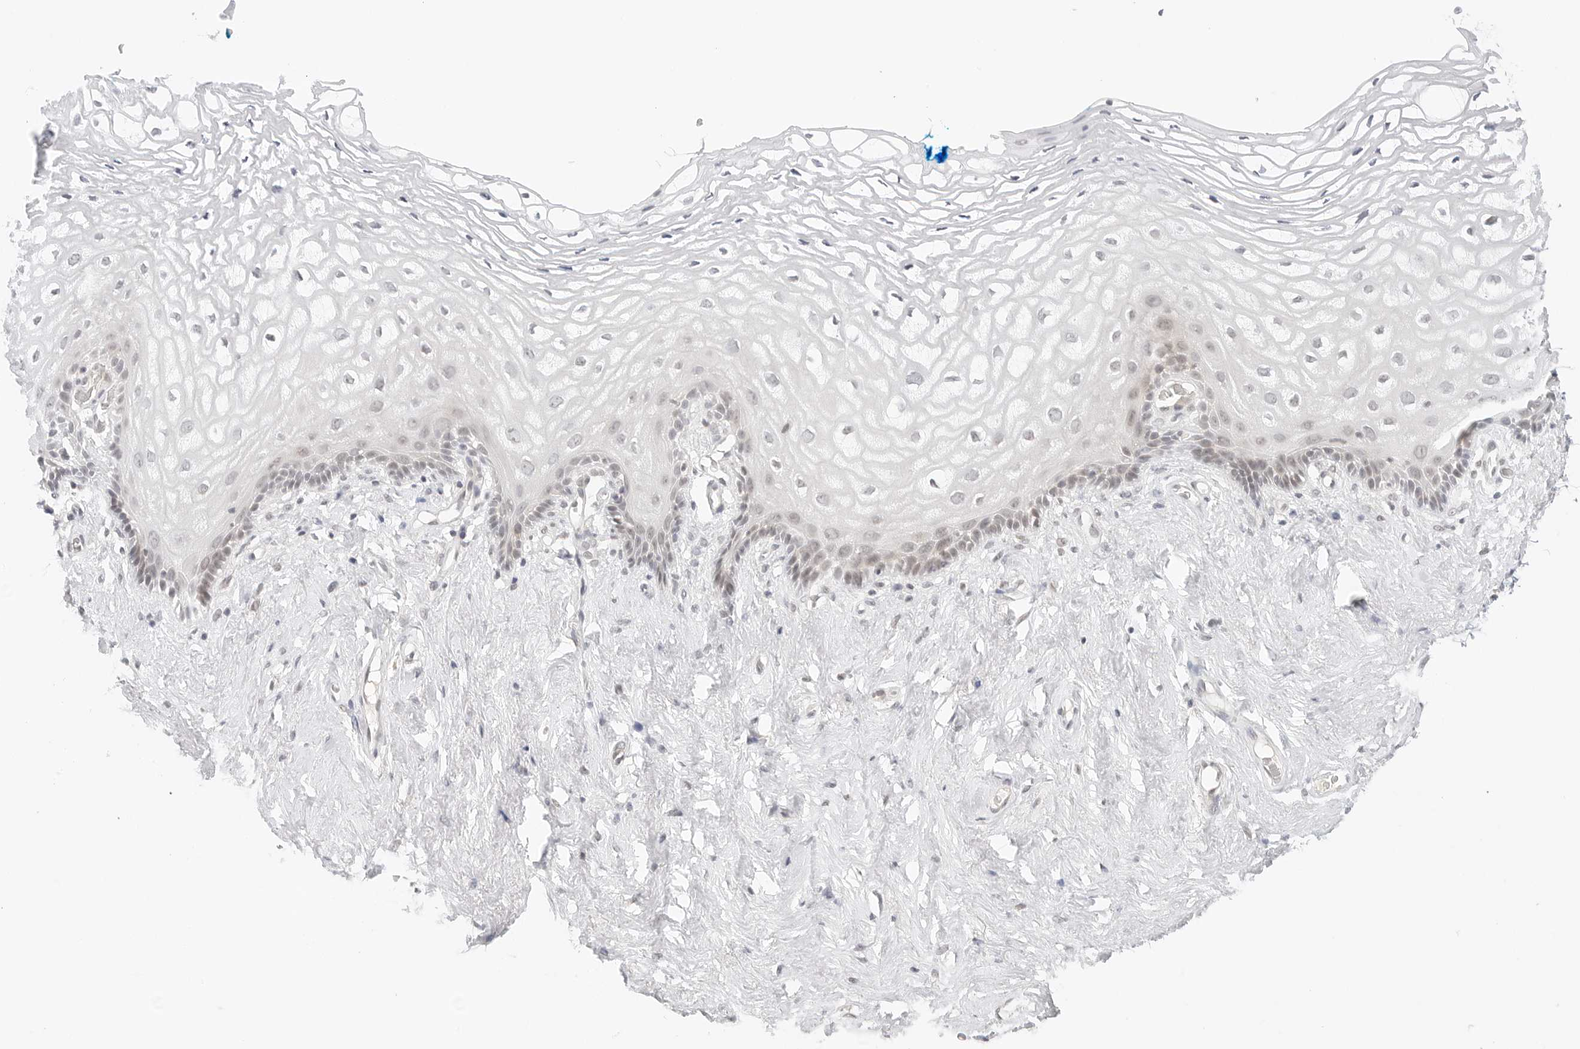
{"staining": {"intensity": "weak", "quantity": "<25%", "location": "nuclear"}, "tissue": "vagina", "cell_type": "Squamous epithelial cells", "image_type": "normal", "snomed": [{"axis": "morphology", "description": "Normal tissue, NOS"}, {"axis": "morphology", "description": "Adenocarcinoma, NOS"}, {"axis": "topography", "description": "Rectum"}, {"axis": "topography", "description": "Vagina"}], "caption": "High magnification brightfield microscopy of normal vagina stained with DAB (3,3'-diaminobenzidine) (brown) and counterstained with hematoxylin (blue): squamous epithelial cells show no significant expression. (Stains: DAB (3,3'-diaminobenzidine) immunohistochemistry (IHC) with hematoxylin counter stain, Microscopy: brightfield microscopy at high magnification).", "gene": "NEO1", "patient": {"sex": "female", "age": 71}}